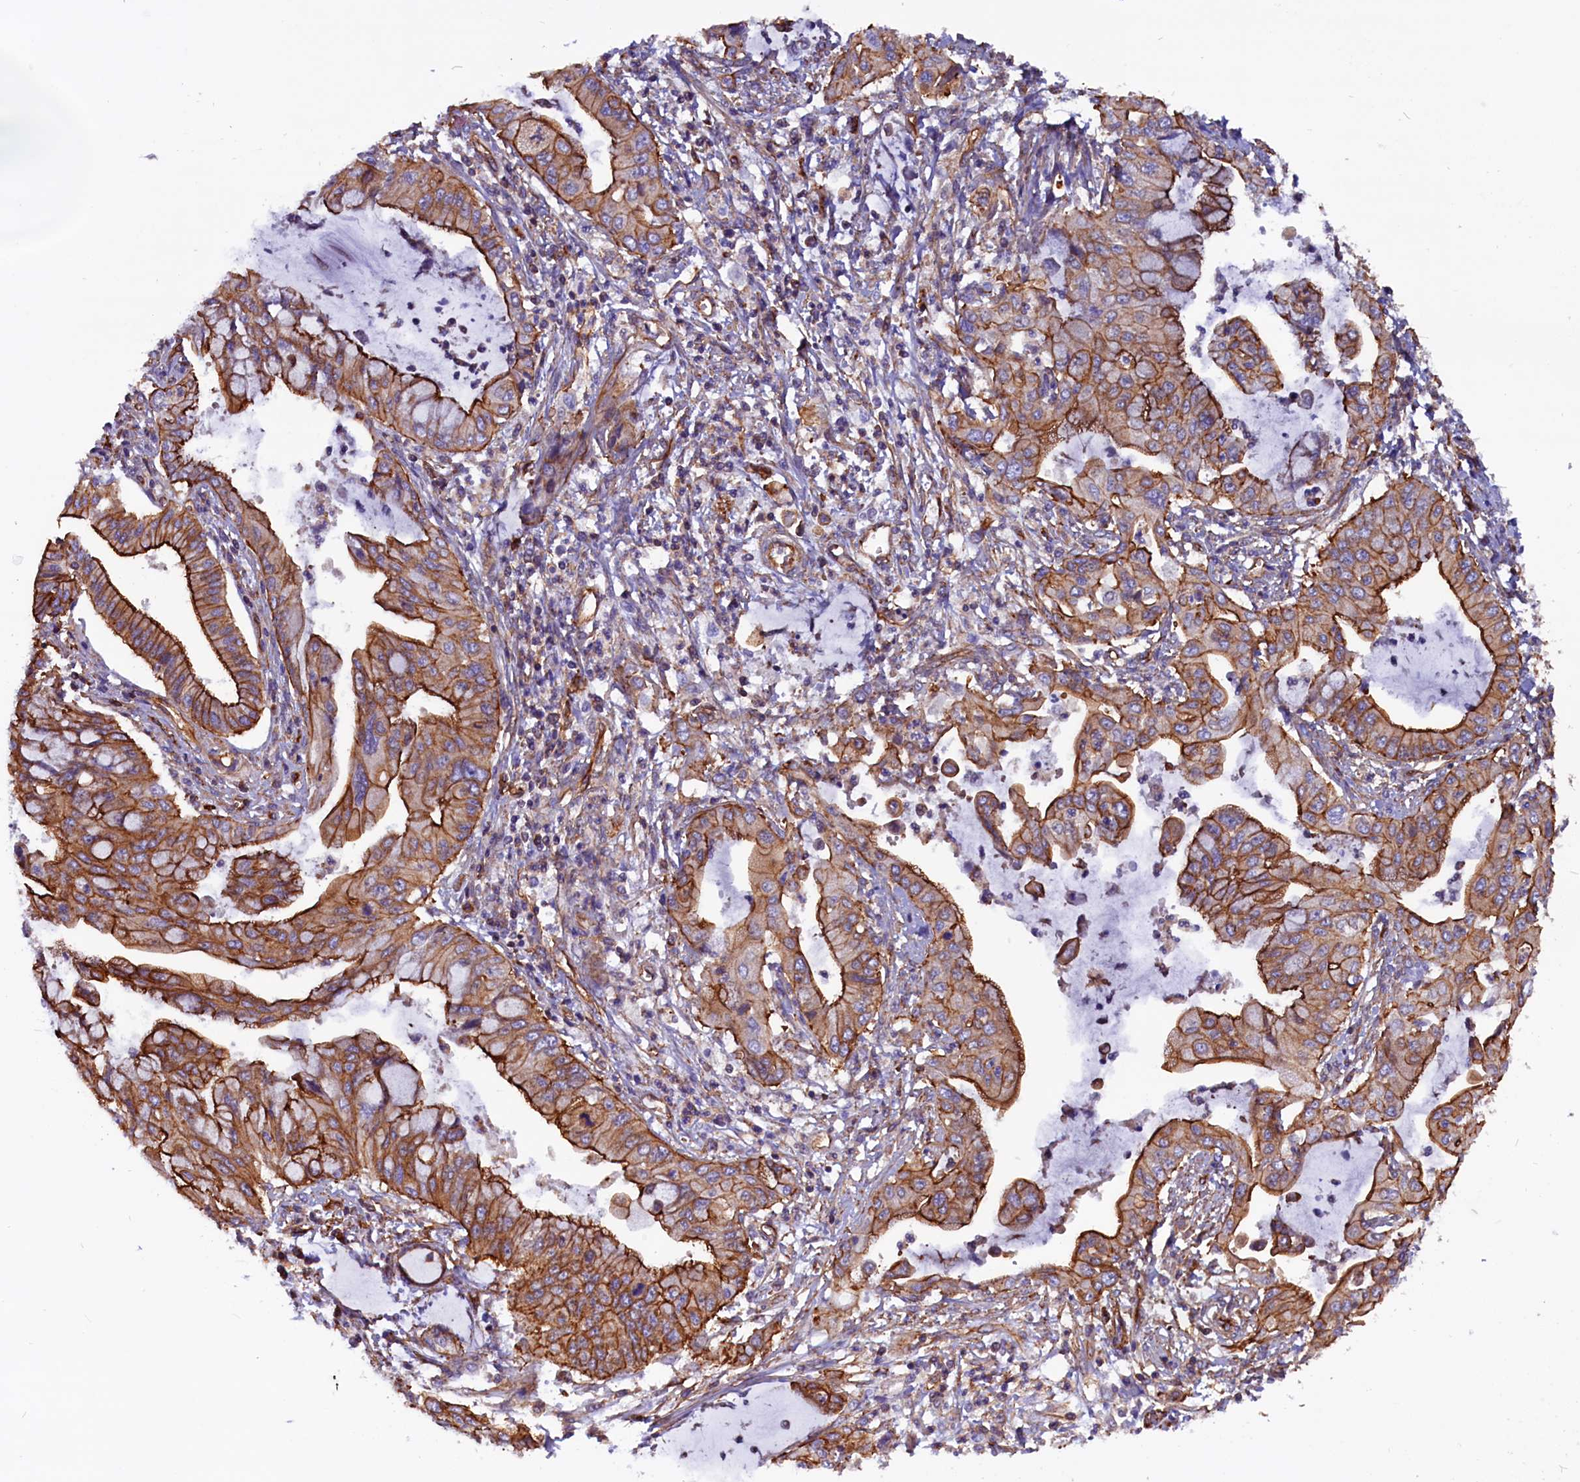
{"staining": {"intensity": "moderate", "quantity": ">75%", "location": "cytoplasmic/membranous"}, "tissue": "pancreatic cancer", "cell_type": "Tumor cells", "image_type": "cancer", "snomed": [{"axis": "morphology", "description": "Adenocarcinoma, NOS"}, {"axis": "topography", "description": "Pancreas"}], "caption": "High-power microscopy captured an immunohistochemistry (IHC) image of adenocarcinoma (pancreatic), revealing moderate cytoplasmic/membranous staining in about >75% of tumor cells.", "gene": "ZNF749", "patient": {"sex": "male", "age": 46}}